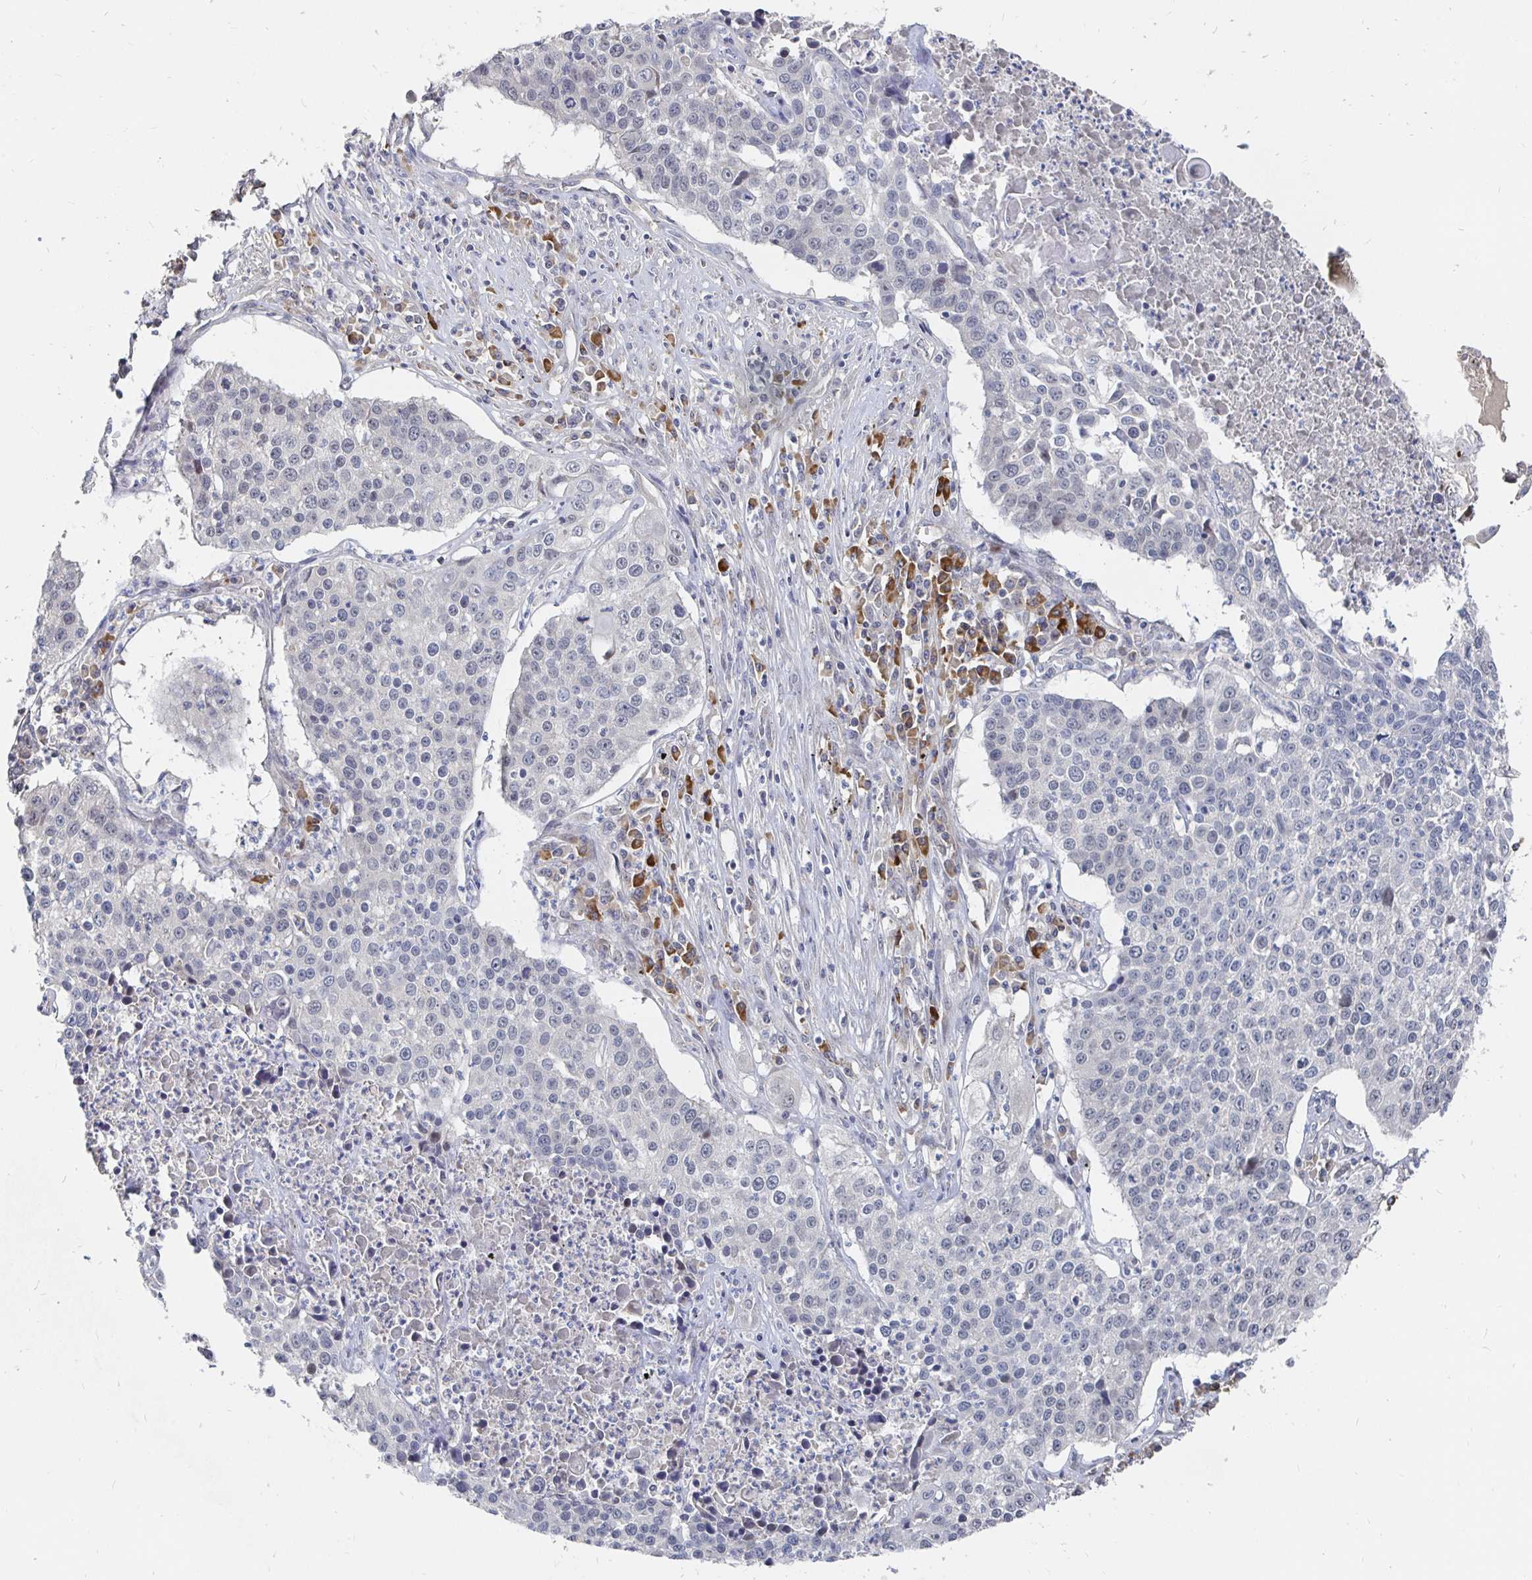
{"staining": {"intensity": "negative", "quantity": "none", "location": "none"}, "tissue": "lung cancer", "cell_type": "Tumor cells", "image_type": "cancer", "snomed": [{"axis": "morphology", "description": "Squamous cell carcinoma, NOS"}, {"axis": "morphology", "description": "Squamous cell carcinoma, metastatic, NOS"}, {"axis": "topography", "description": "Lung"}, {"axis": "topography", "description": "Pleura, NOS"}], "caption": "Tumor cells are negative for brown protein staining in metastatic squamous cell carcinoma (lung). The staining is performed using DAB brown chromogen with nuclei counter-stained in using hematoxylin.", "gene": "MEIS1", "patient": {"sex": "male", "age": 72}}